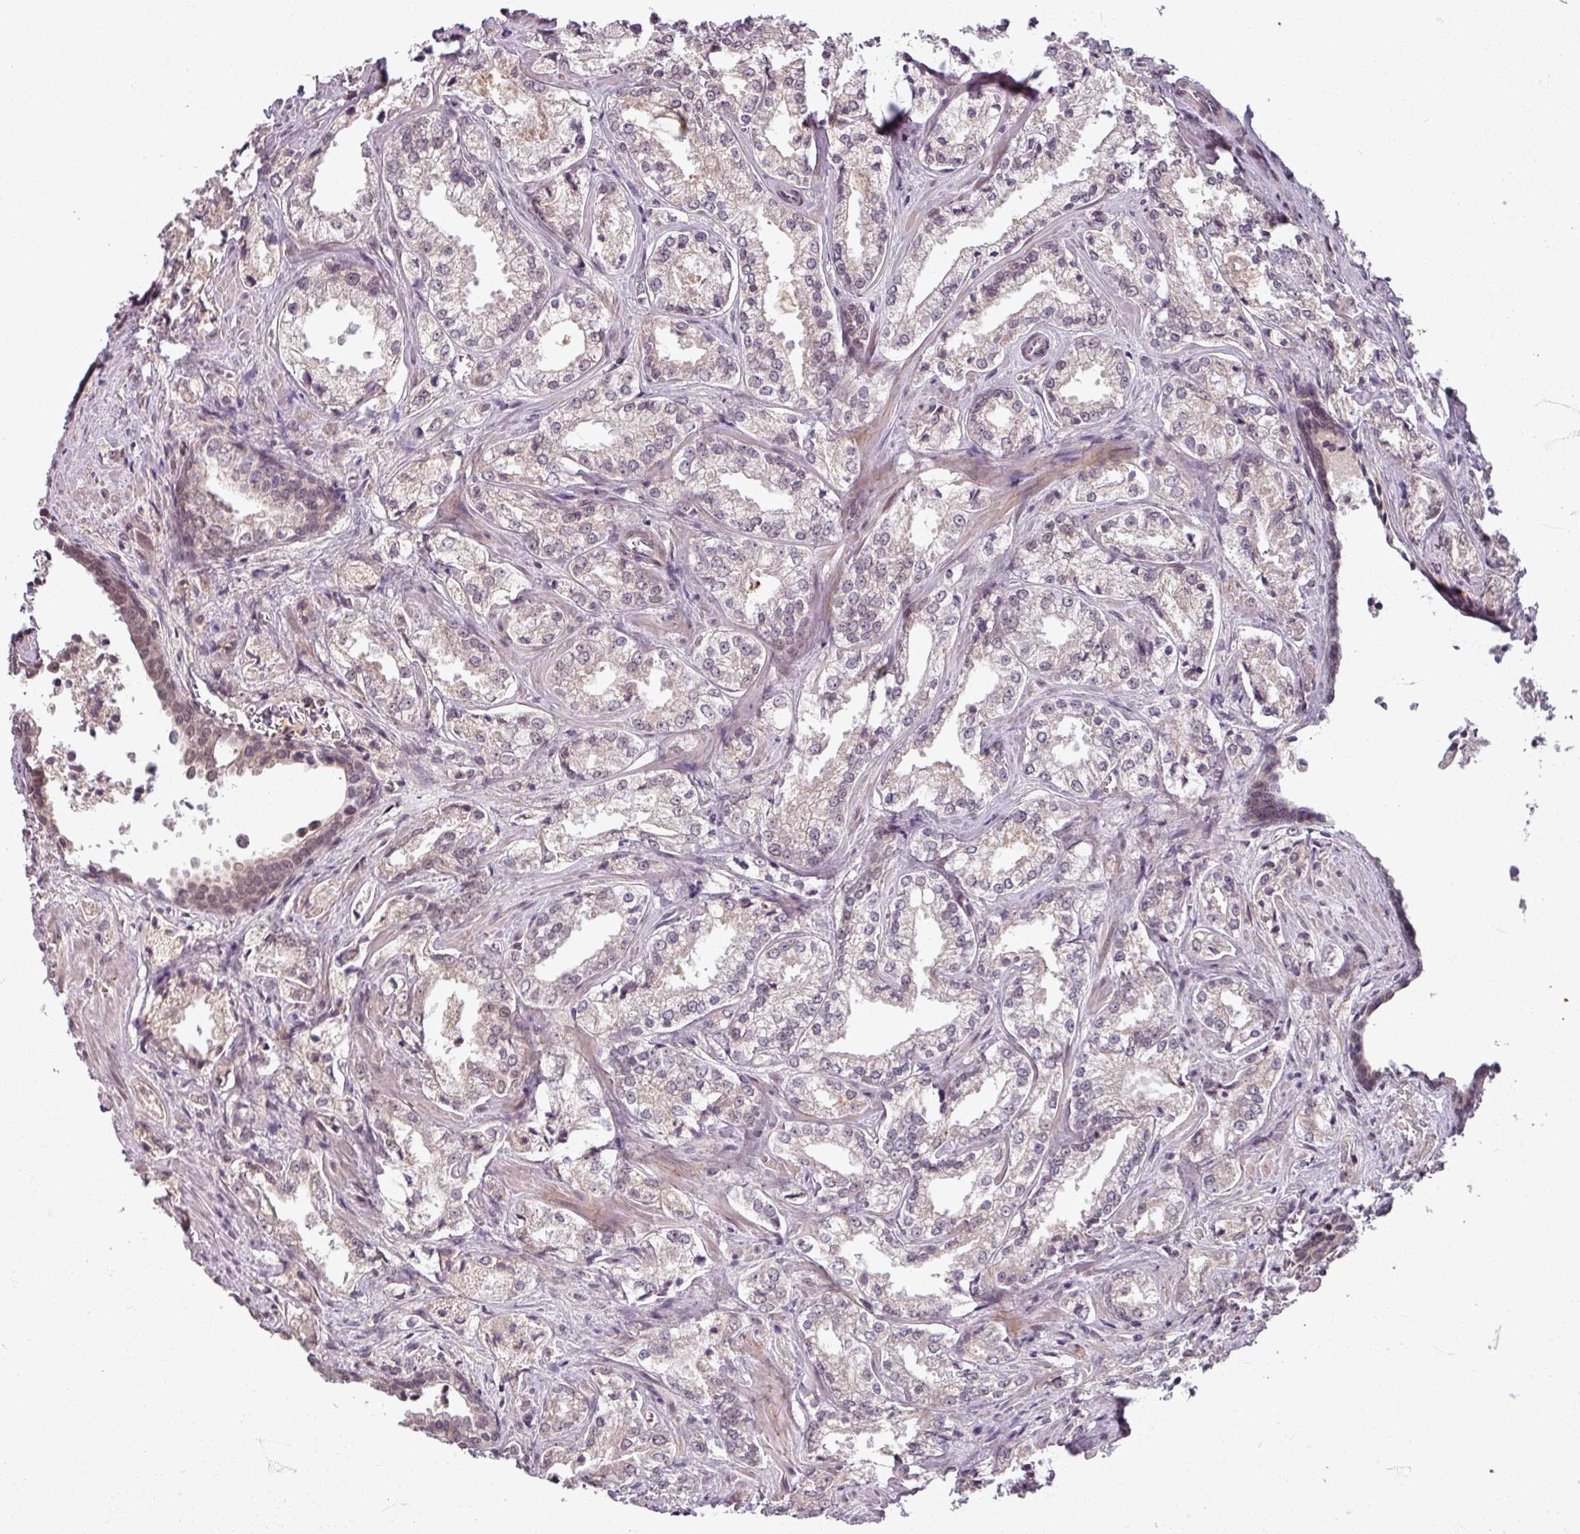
{"staining": {"intensity": "negative", "quantity": "none", "location": "none"}, "tissue": "prostate cancer", "cell_type": "Tumor cells", "image_type": "cancer", "snomed": [{"axis": "morphology", "description": "Adenocarcinoma, Low grade"}, {"axis": "topography", "description": "Prostate"}], "caption": "Prostate low-grade adenocarcinoma was stained to show a protein in brown. There is no significant positivity in tumor cells.", "gene": "POLR2G", "patient": {"sex": "male", "age": 47}}